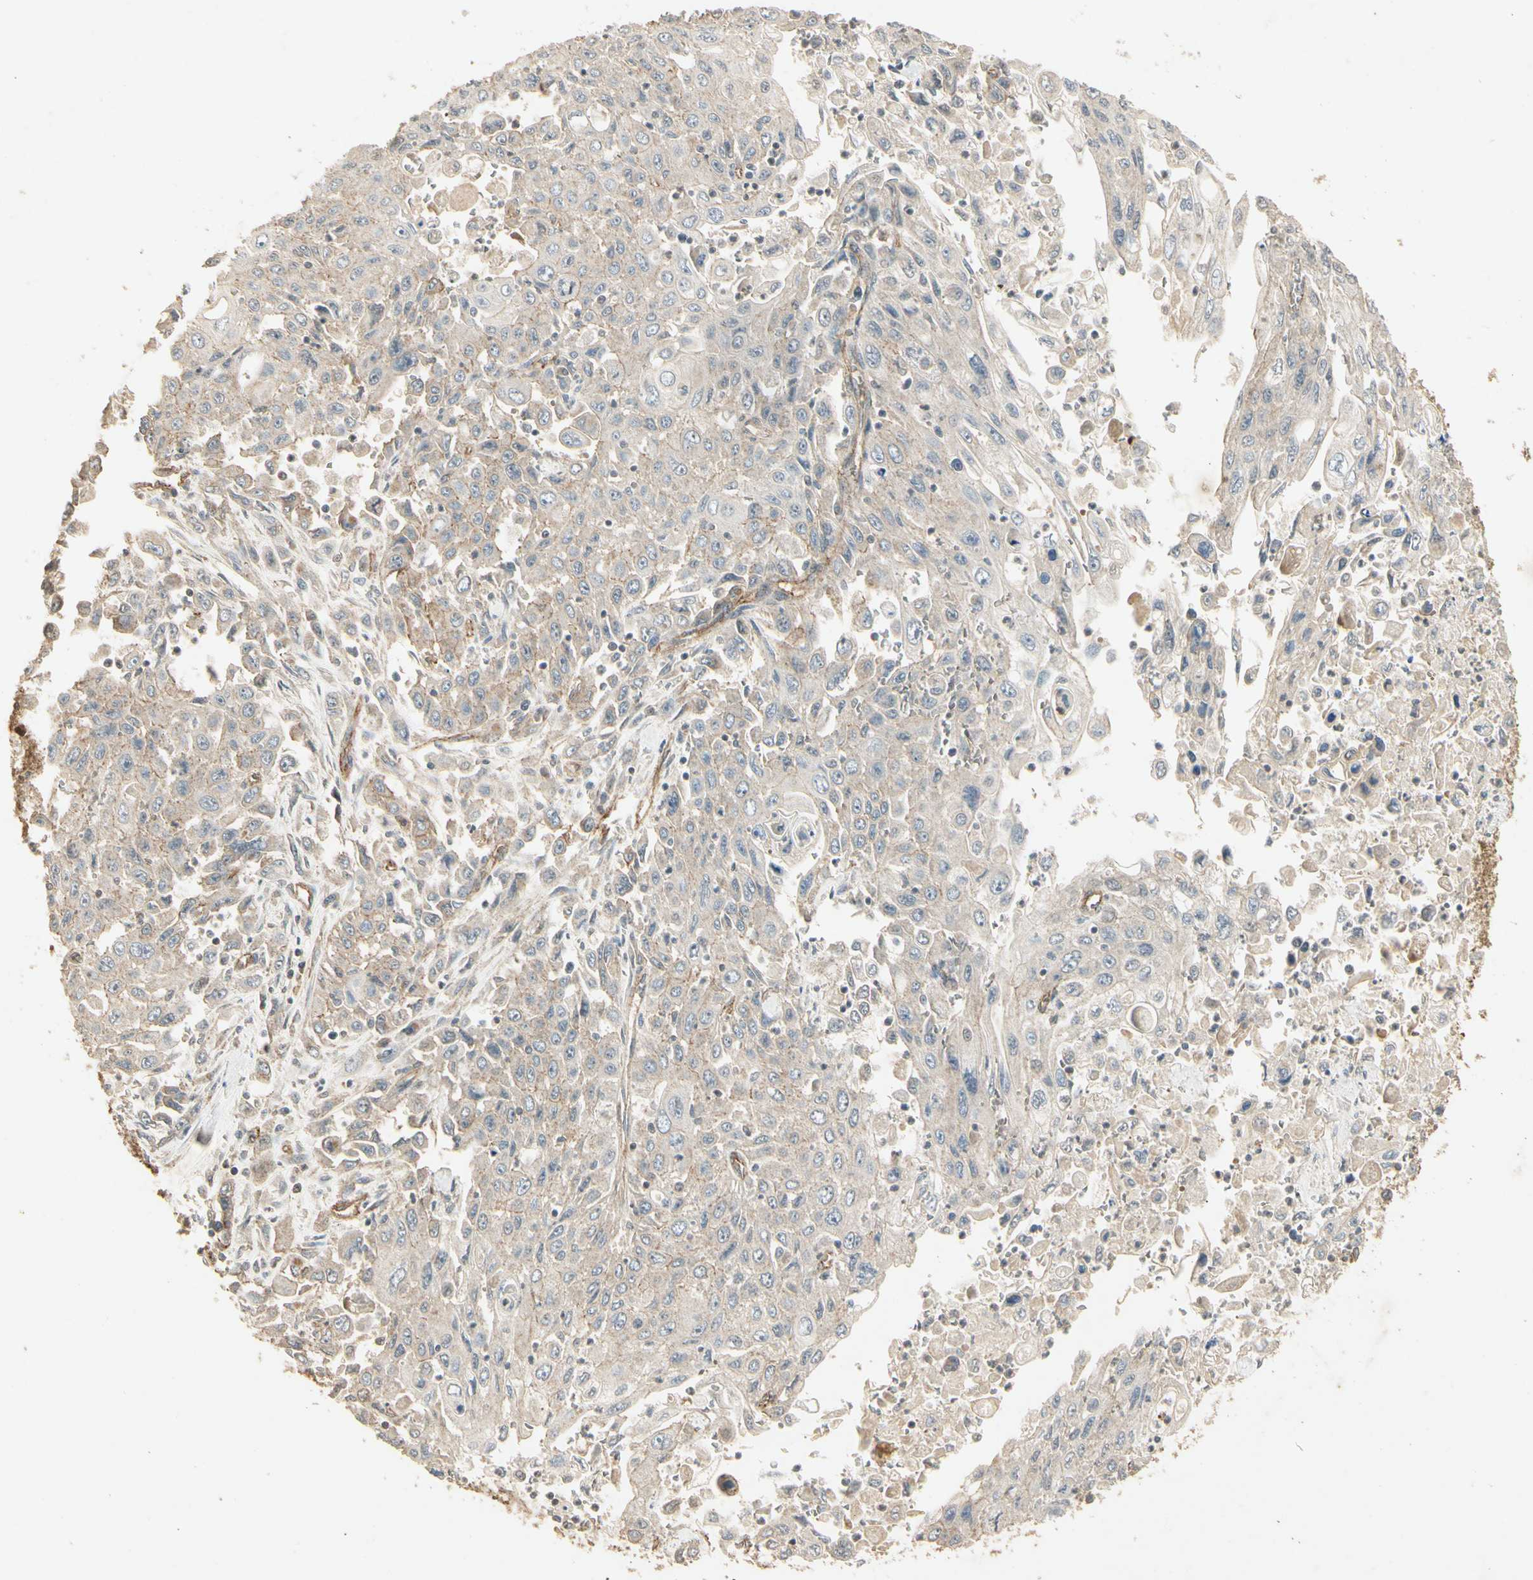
{"staining": {"intensity": "negative", "quantity": "none", "location": "none"}, "tissue": "pancreatic cancer", "cell_type": "Tumor cells", "image_type": "cancer", "snomed": [{"axis": "morphology", "description": "Adenocarcinoma, NOS"}, {"axis": "topography", "description": "Pancreas"}], "caption": "High magnification brightfield microscopy of pancreatic cancer stained with DAB (brown) and counterstained with hematoxylin (blue): tumor cells show no significant expression. The staining is performed using DAB (3,3'-diaminobenzidine) brown chromogen with nuclei counter-stained in using hematoxylin.", "gene": "RNF180", "patient": {"sex": "male", "age": 70}}